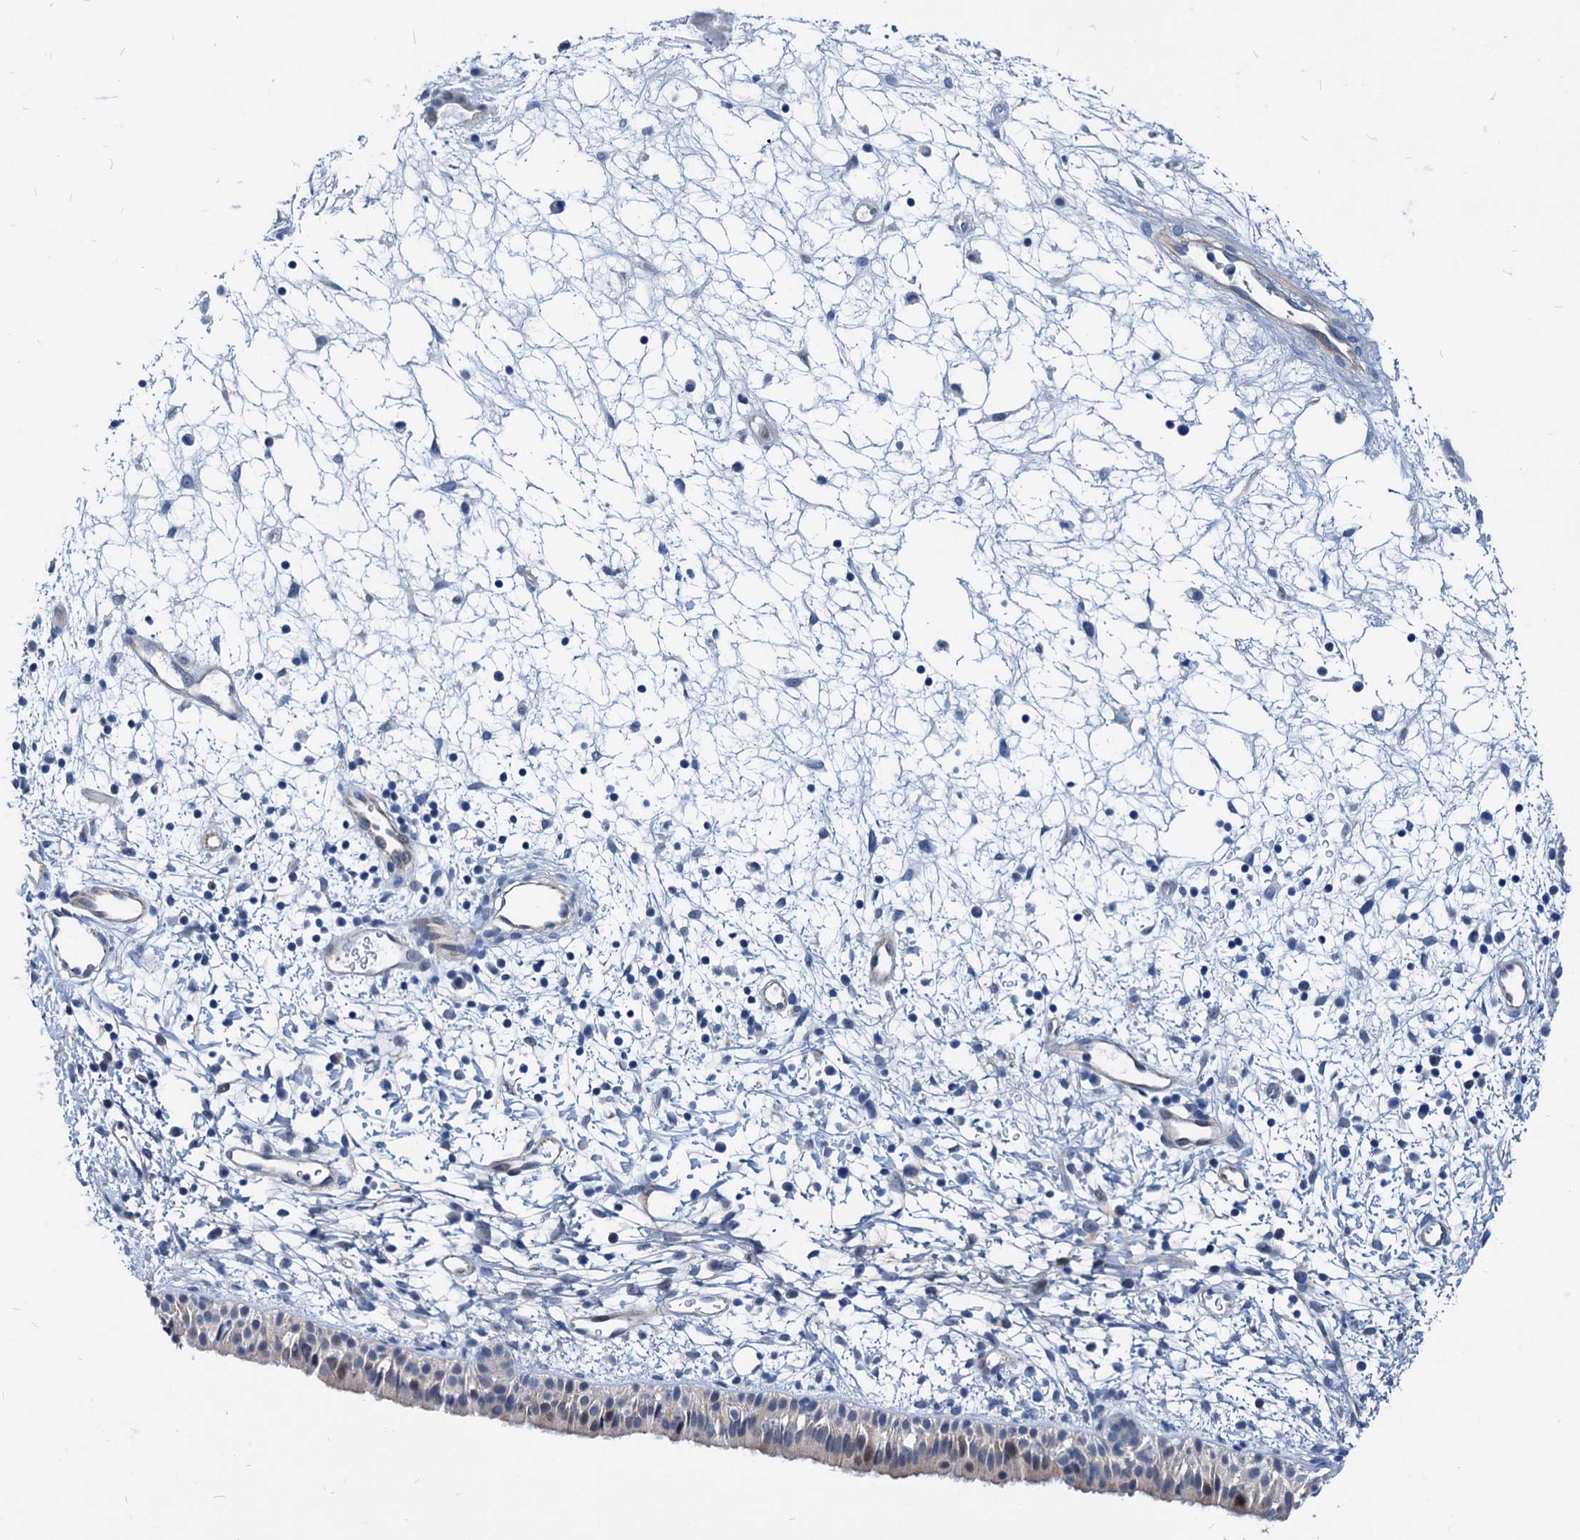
{"staining": {"intensity": "negative", "quantity": "none", "location": "none"}, "tissue": "nasopharynx", "cell_type": "Respiratory epithelial cells", "image_type": "normal", "snomed": [{"axis": "morphology", "description": "Normal tissue, NOS"}, {"axis": "topography", "description": "Nasopharynx"}], "caption": "There is no significant positivity in respiratory epithelial cells of nasopharynx. (DAB (3,3'-diaminobenzidine) immunohistochemistry, high magnification).", "gene": "HSF2", "patient": {"sex": "male", "age": 22}}